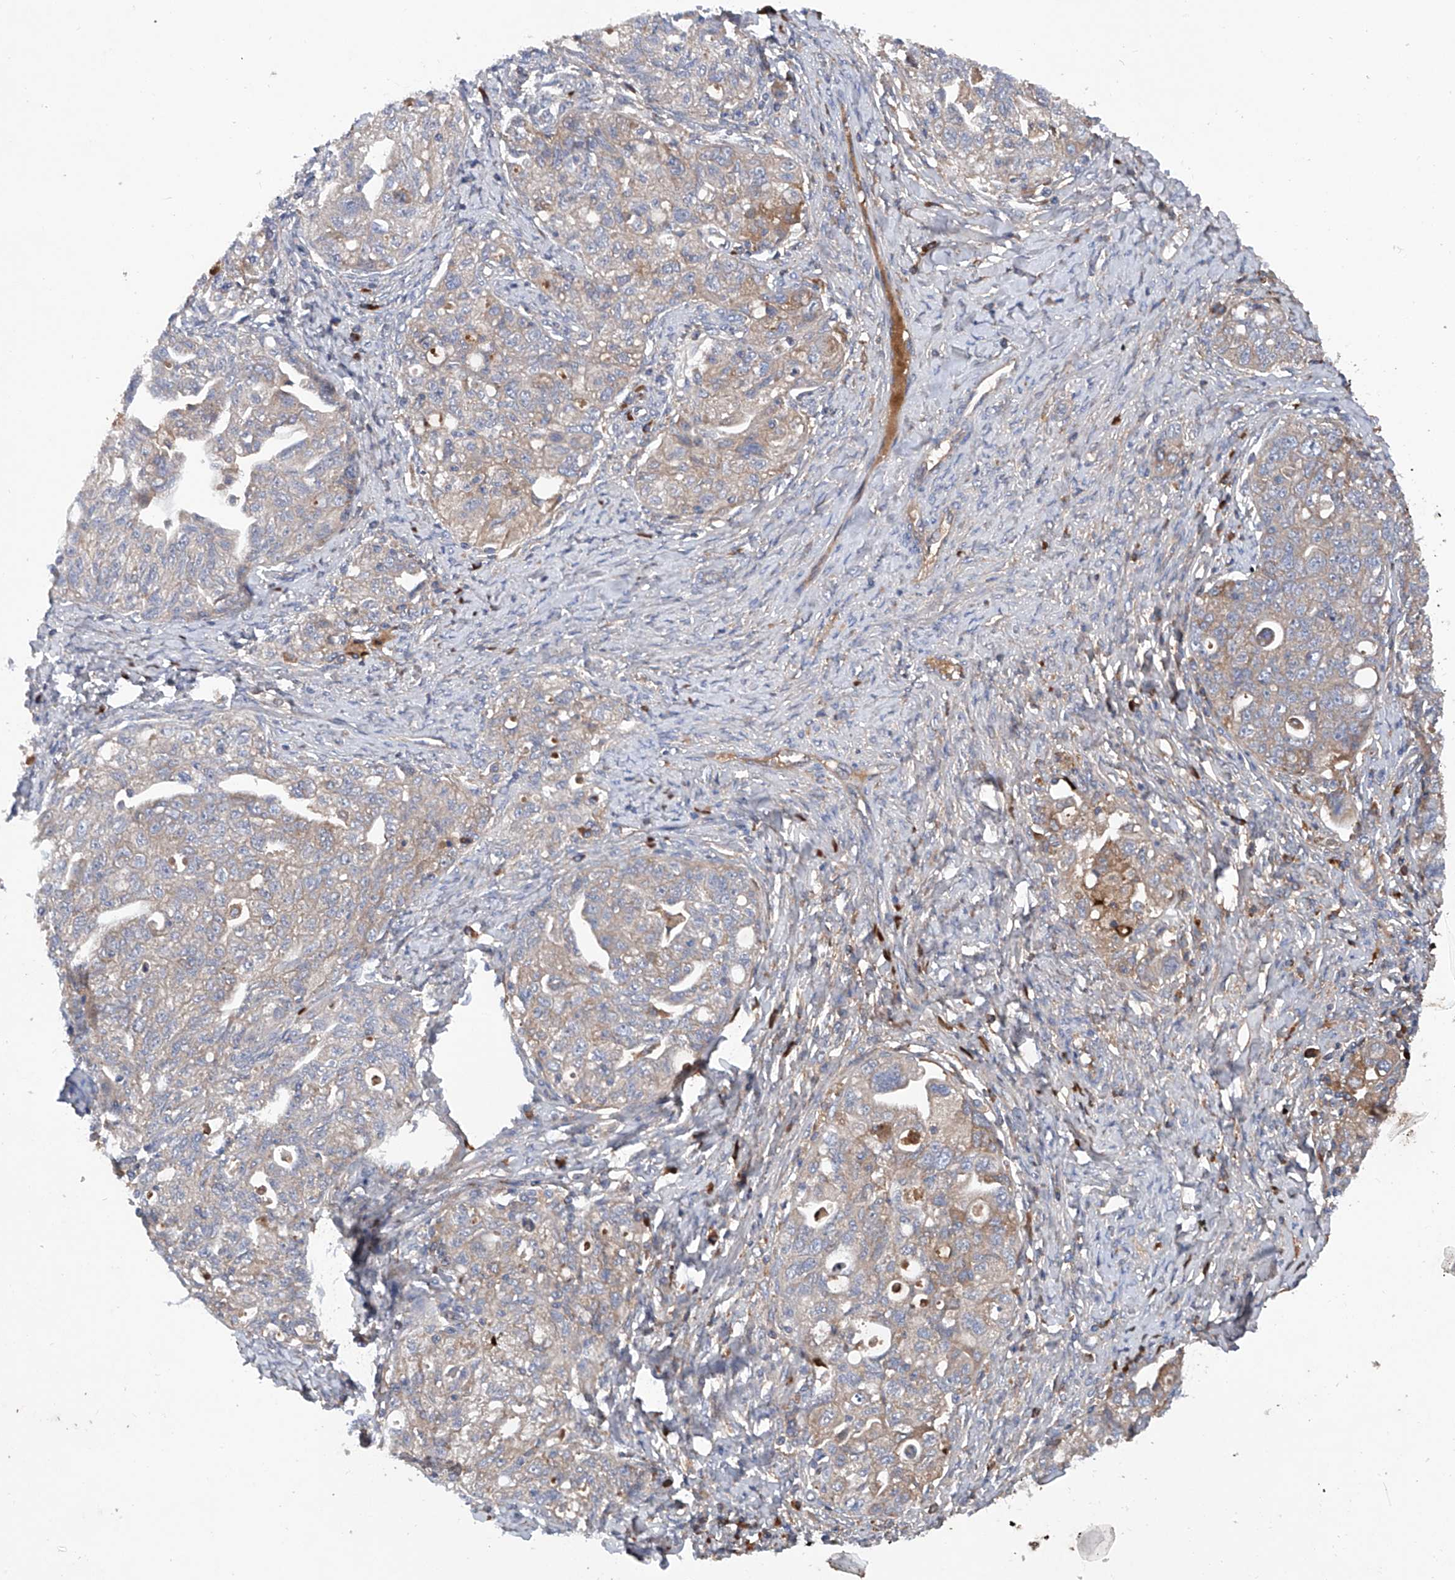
{"staining": {"intensity": "moderate", "quantity": "<25%", "location": "cytoplasmic/membranous"}, "tissue": "ovarian cancer", "cell_type": "Tumor cells", "image_type": "cancer", "snomed": [{"axis": "morphology", "description": "Carcinoma, NOS"}, {"axis": "morphology", "description": "Cystadenocarcinoma, serous, NOS"}, {"axis": "topography", "description": "Ovary"}], "caption": "Immunohistochemical staining of ovarian cancer reveals low levels of moderate cytoplasmic/membranous protein expression in approximately <25% of tumor cells. (DAB = brown stain, brightfield microscopy at high magnification).", "gene": "ASCC3", "patient": {"sex": "female", "age": 69}}